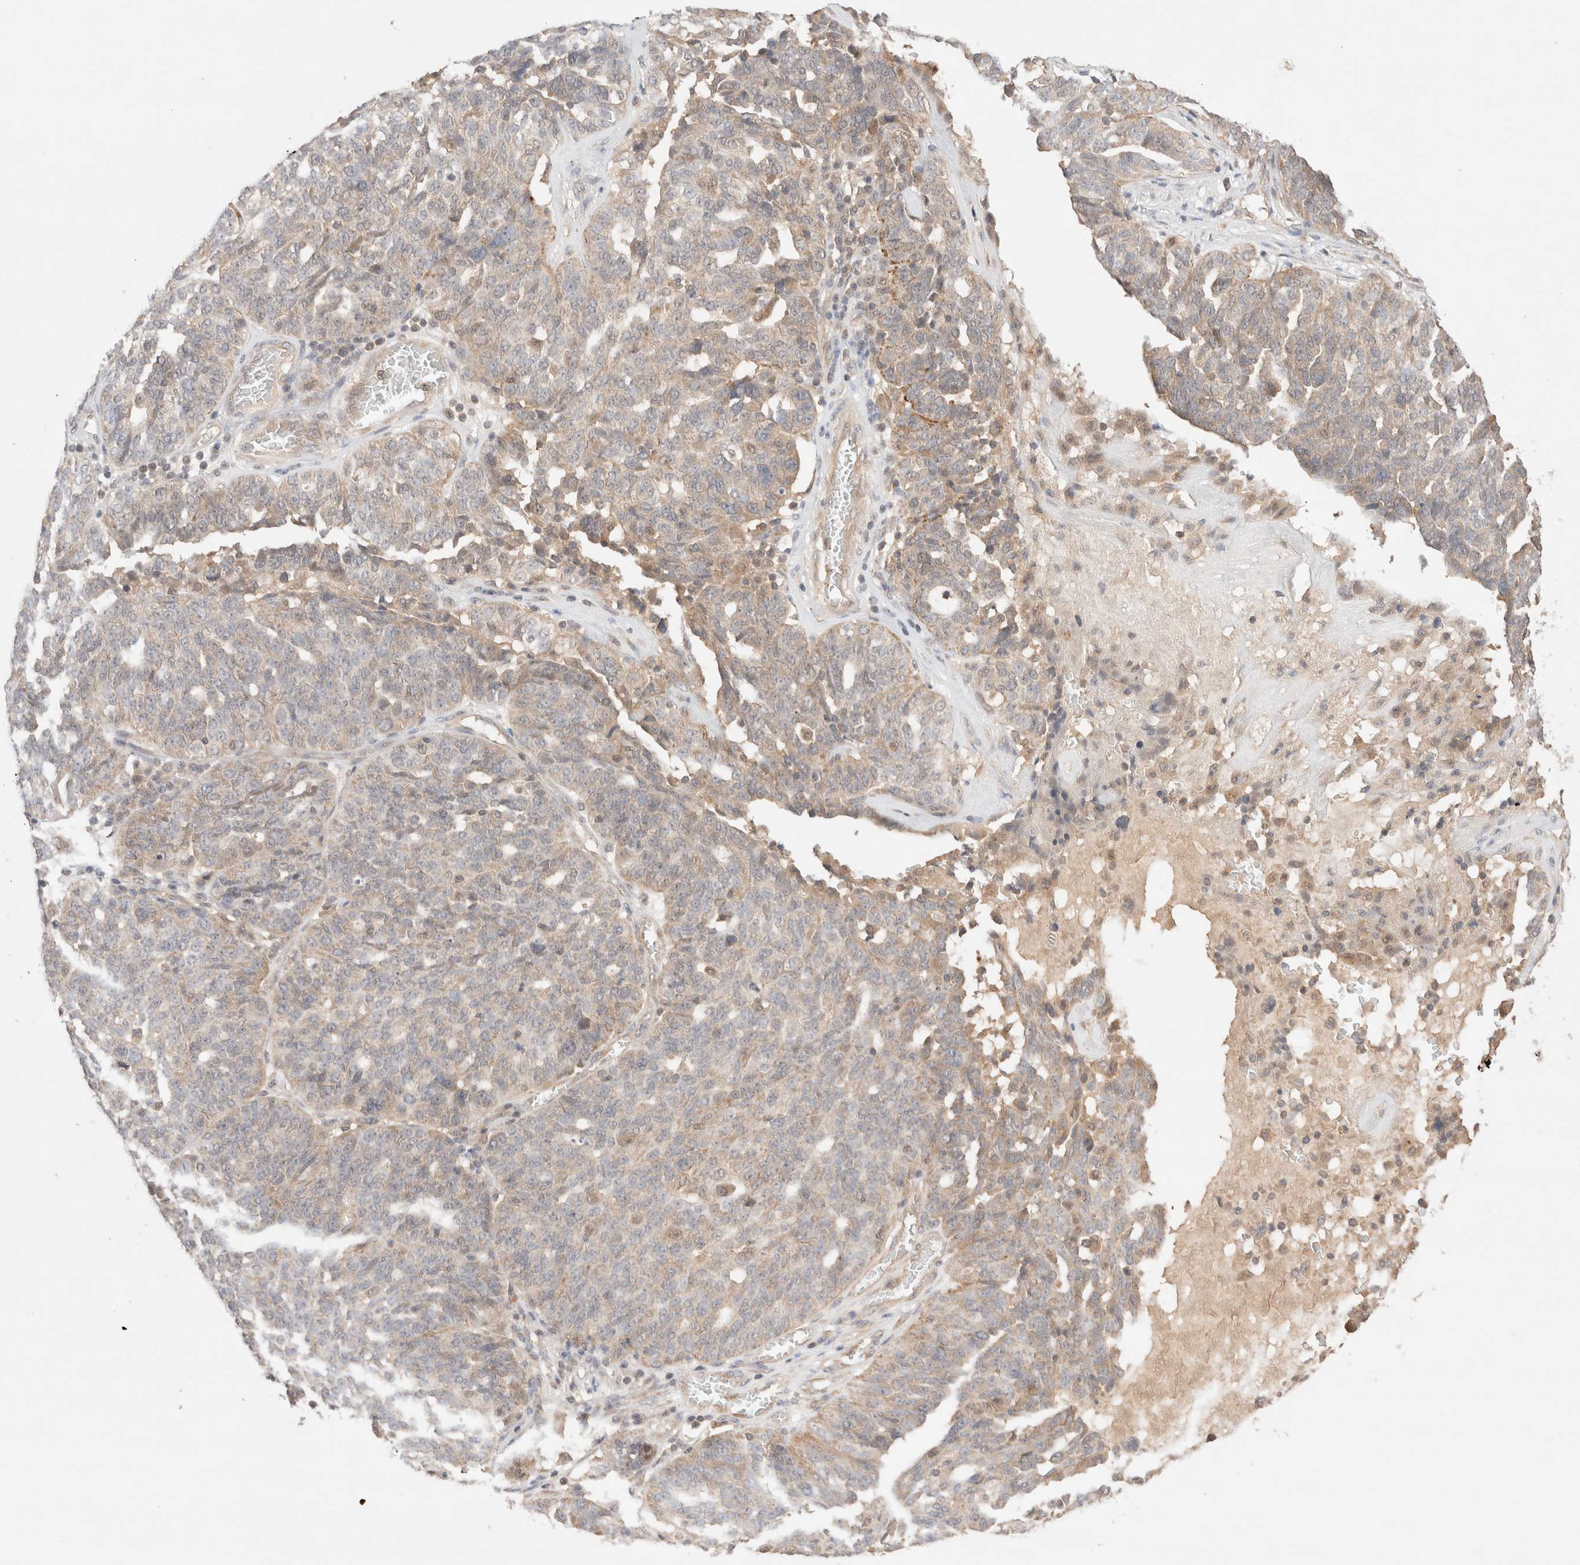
{"staining": {"intensity": "weak", "quantity": "25%-75%", "location": "cytoplasmic/membranous"}, "tissue": "ovarian cancer", "cell_type": "Tumor cells", "image_type": "cancer", "snomed": [{"axis": "morphology", "description": "Cystadenocarcinoma, serous, NOS"}, {"axis": "topography", "description": "Ovary"}], "caption": "This micrograph displays immunohistochemistry (IHC) staining of human ovarian serous cystadenocarcinoma, with low weak cytoplasmic/membranous staining in approximately 25%-75% of tumor cells.", "gene": "CARNMT1", "patient": {"sex": "female", "age": 59}}